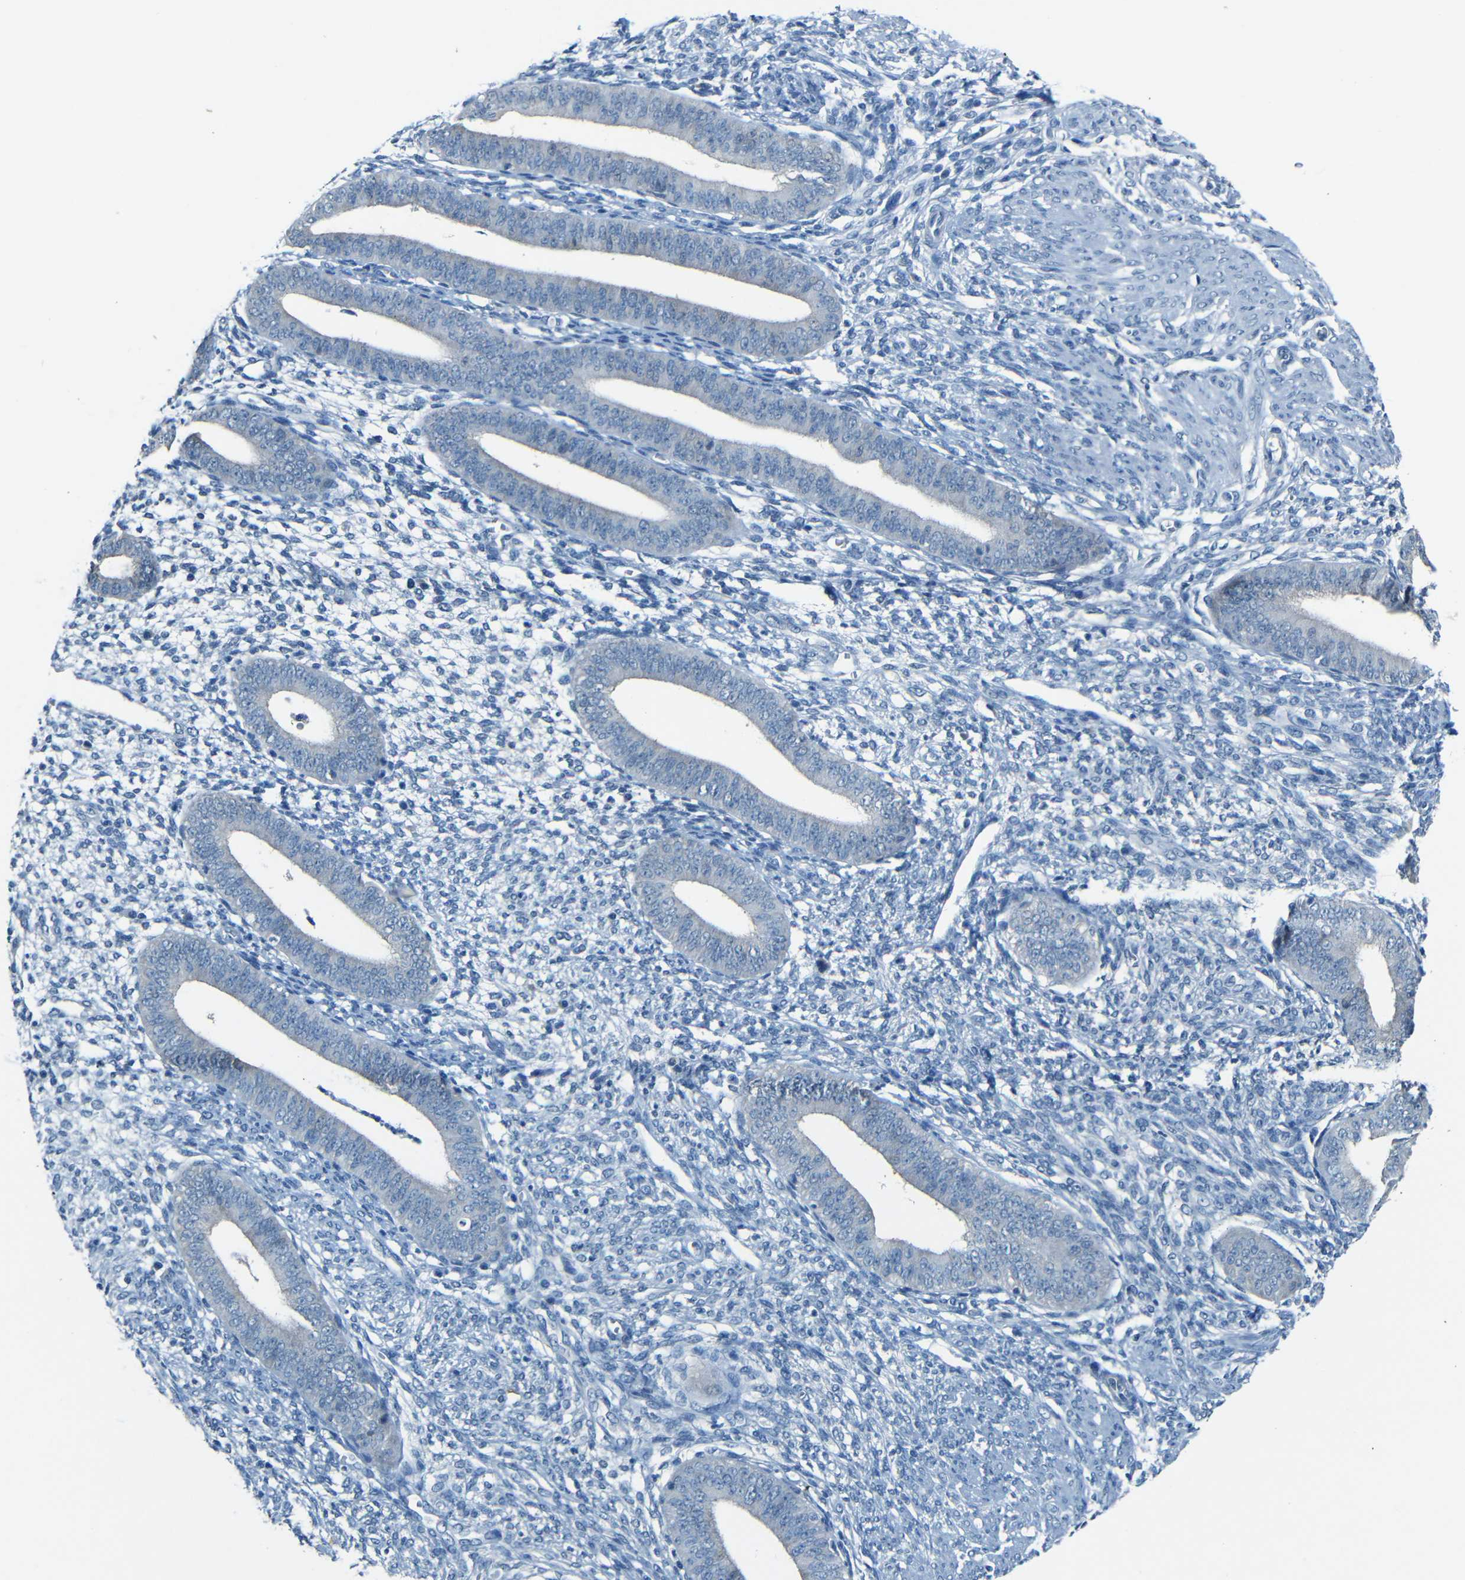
{"staining": {"intensity": "negative", "quantity": "none", "location": "none"}, "tissue": "endometrium", "cell_type": "Cells in endometrial stroma", "image_type": "normal", "snomed": [{"axis": "morphology", "description": "Normal tissue, NOS"}, {"axis": "topography", "description": "Endometrium"}], "caption": "Photomicrograph shows no significant protein positivity in cells in endometrial stroma of unremarkable endometrium.", "gene": "ZMAT1", "patient": {"sex": "female", "age": 35}}